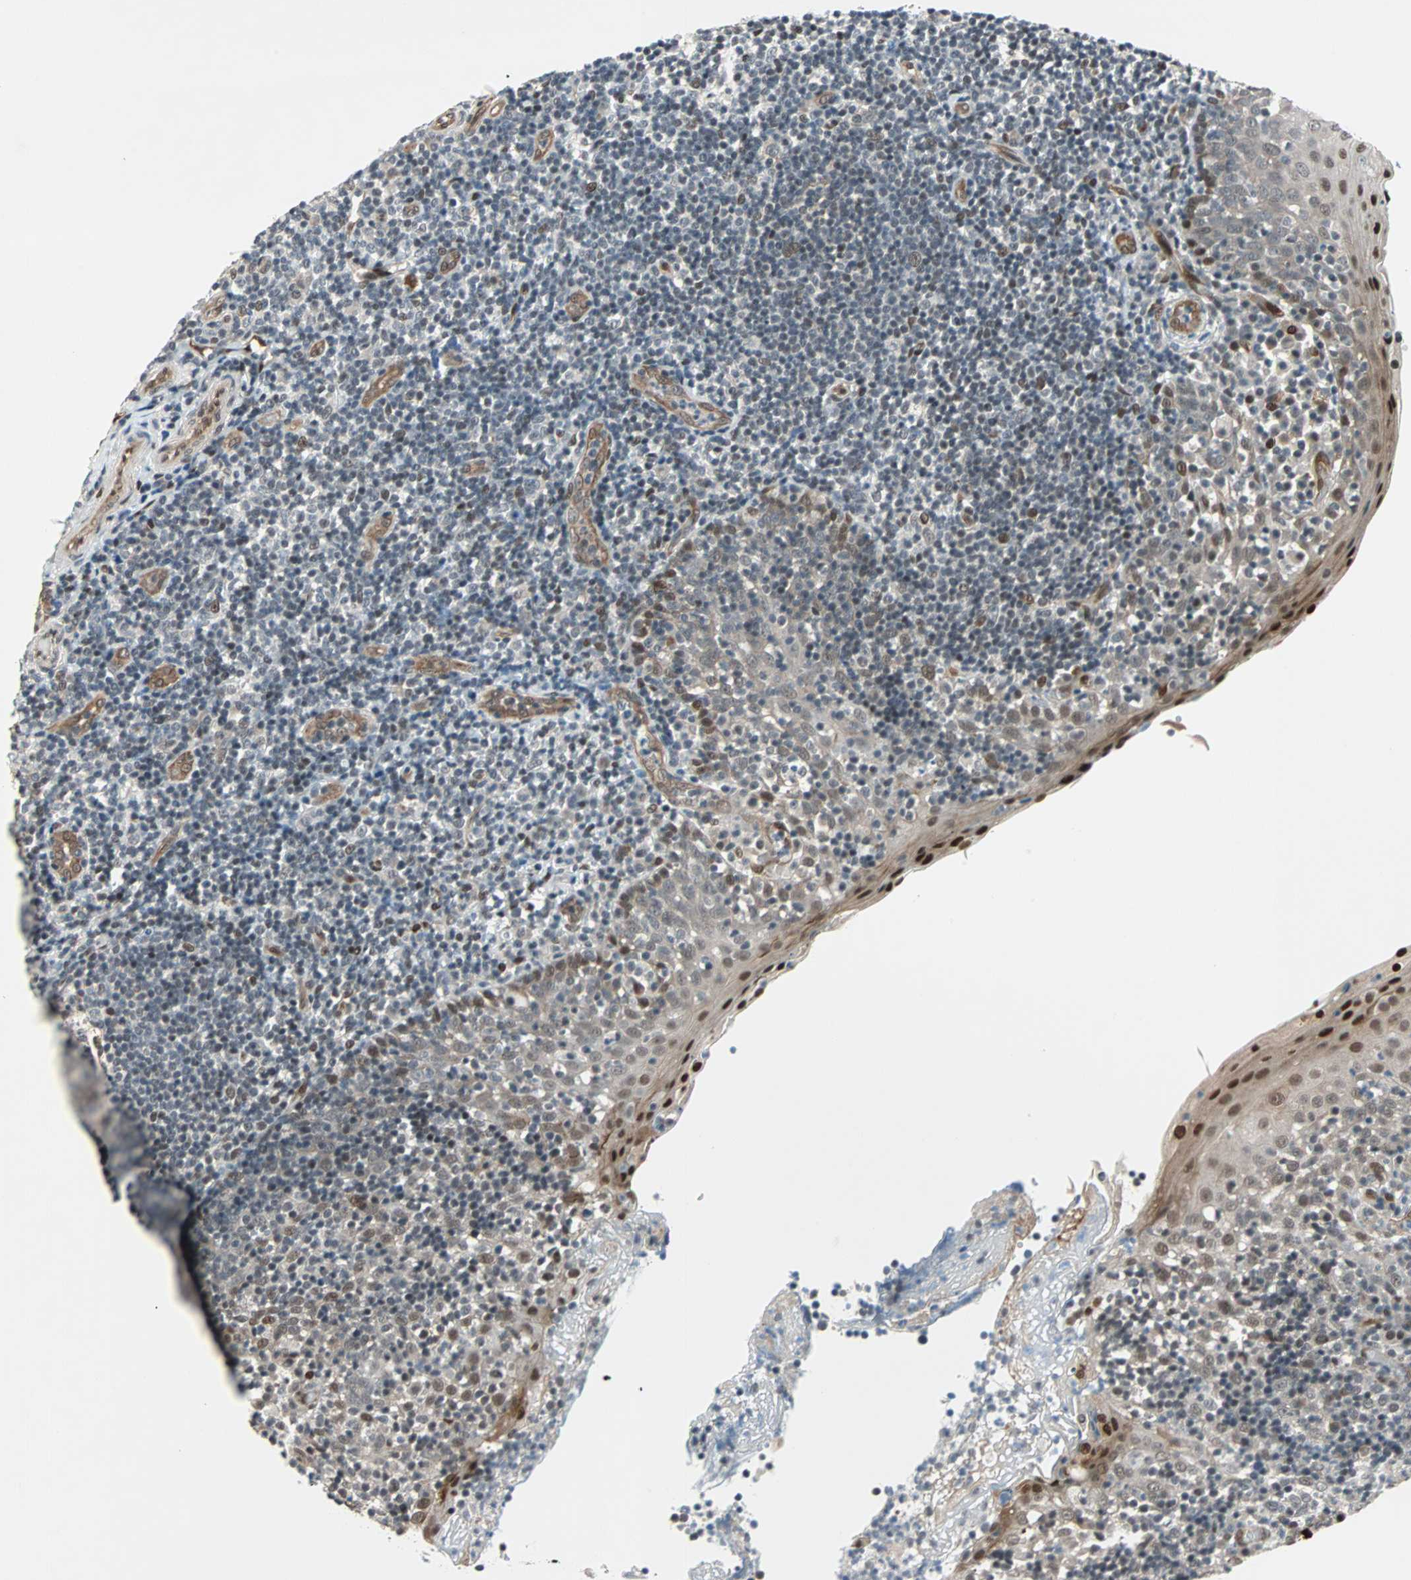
{"staining": {"intensity": "moderate", "quantity": "25%-75%", "location": "cytoplasmic/membranous,nuclear"}, "tissue": "tonsil", "cell_type": "Non-germinal center cells", "image_type": "normal", "snomed": [{"axis": "morphology", "description": "Normal tissue, NOS"}, {"axis": "topography", "description": "Tonsil"}], "caption": "Immunohistochemistry micrograph of unremarkable tonsil stained for a protein (brown), which demonstrates medium levels of moderate cytoplasmic/membranous,nuclear expression in approximately 25%-75% of non-germinal center cells.", "gene": "WWTR1", "patient": {"sex": "female", "age": 40}}